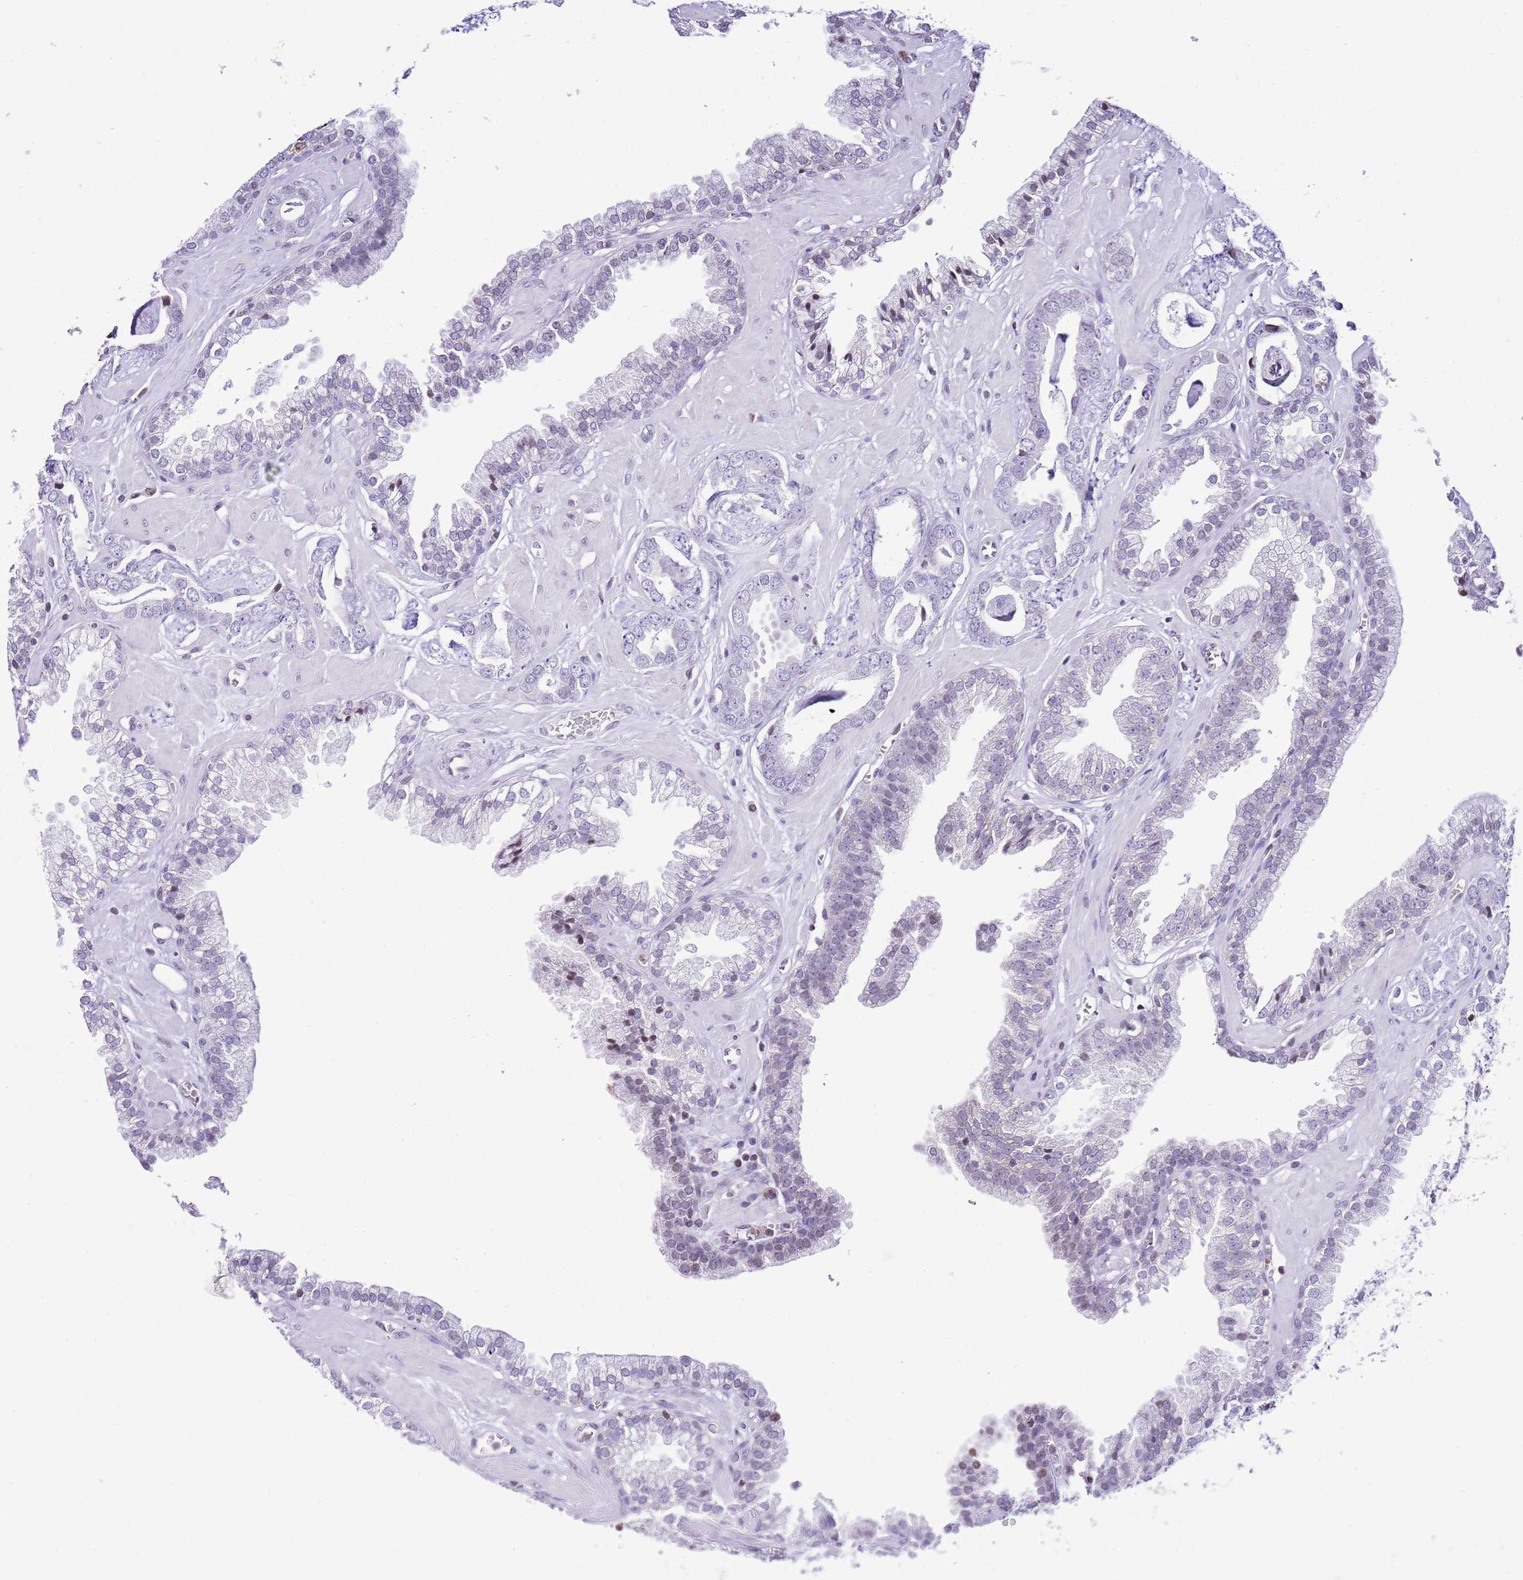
{"staining": {"intensity": "negative", "quantity": "none", "location": "none"}, "tissue": "prostate cancer", "cell_type": "Tumor cells", "image_type": "cancer", "snomed": [{"axis": "morphology", "description": "Adenocarcinoma, Low grade"}, {"axis": "topography", "description": "Prostate"}], "caption": "High magnification brightfield microscopy of prostate adenocarcinoma (low-grade) stained with DAB (3,3'-diaminobenzidine) (brown) and counterstained with hematoxylin (blue): tumor cells show no significant expression.", "gene": "PRR15", "patient": {"sex": "male", "age": 60}}